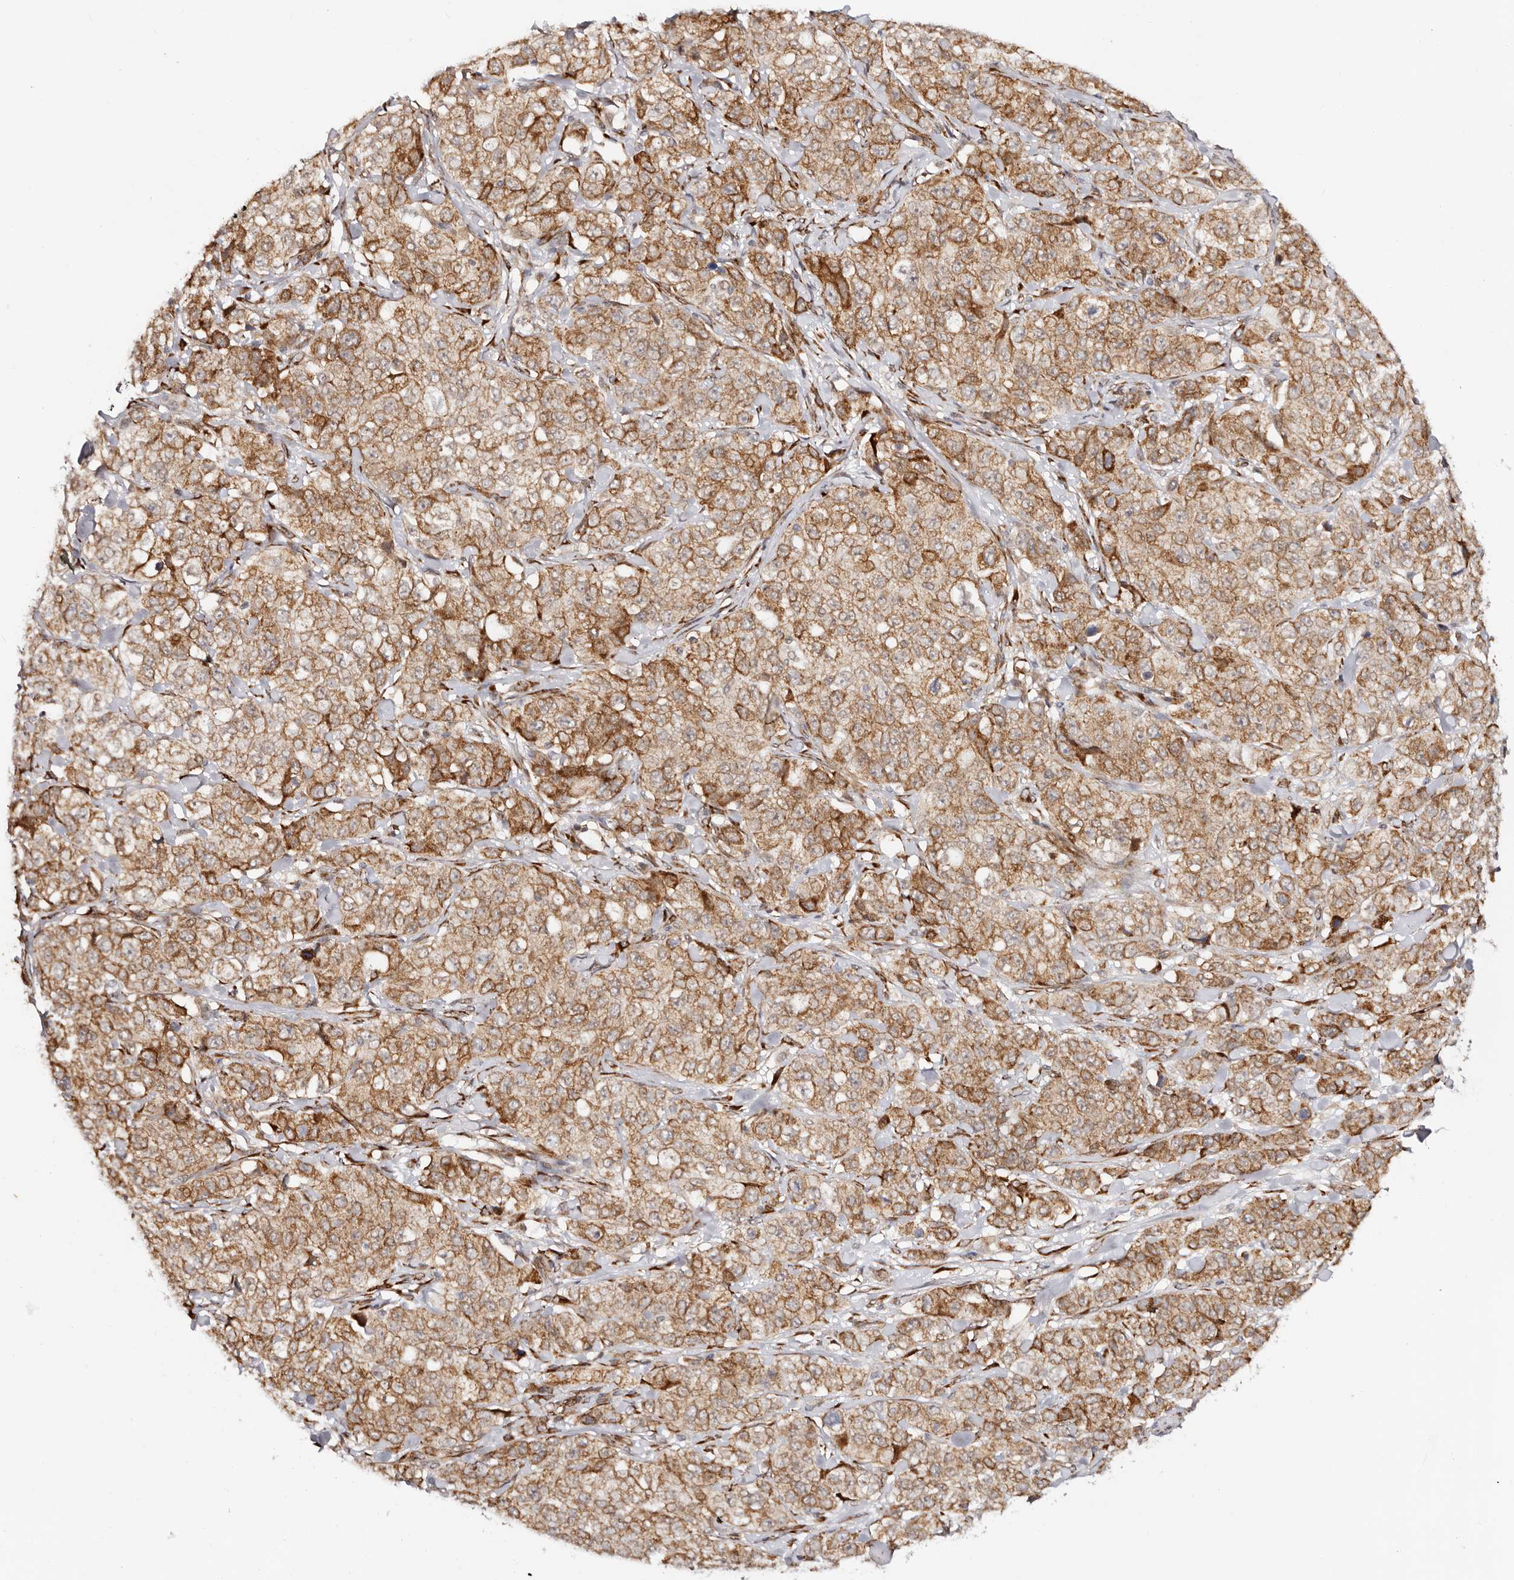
{"staining": {"intensity": "moderate", "quantity": ">75%", "location": "cytoplasmic/membranous"}, "tissue": "stomach cancer", "cell_type": "Tumor cells", "image_type": "cancer", "snomed": [{"axis": "morphology", "description": "Adenocarcinoma, NOS"}, {"axis": "topography", "description": "Stomach"}], "caption": "Protein staining by immunohistochemistry exhibits moderate cytoplasmic/membranous positivity in approximately >75% of tumor cells in adenocarcinoma (stomach). (Stains: DAB in brown, nuclei in blue, Microscopy: brightfield microscopy at high magnification).", "gene": "BCL2L15", "patient": {"sex": "male", "age": 48}}